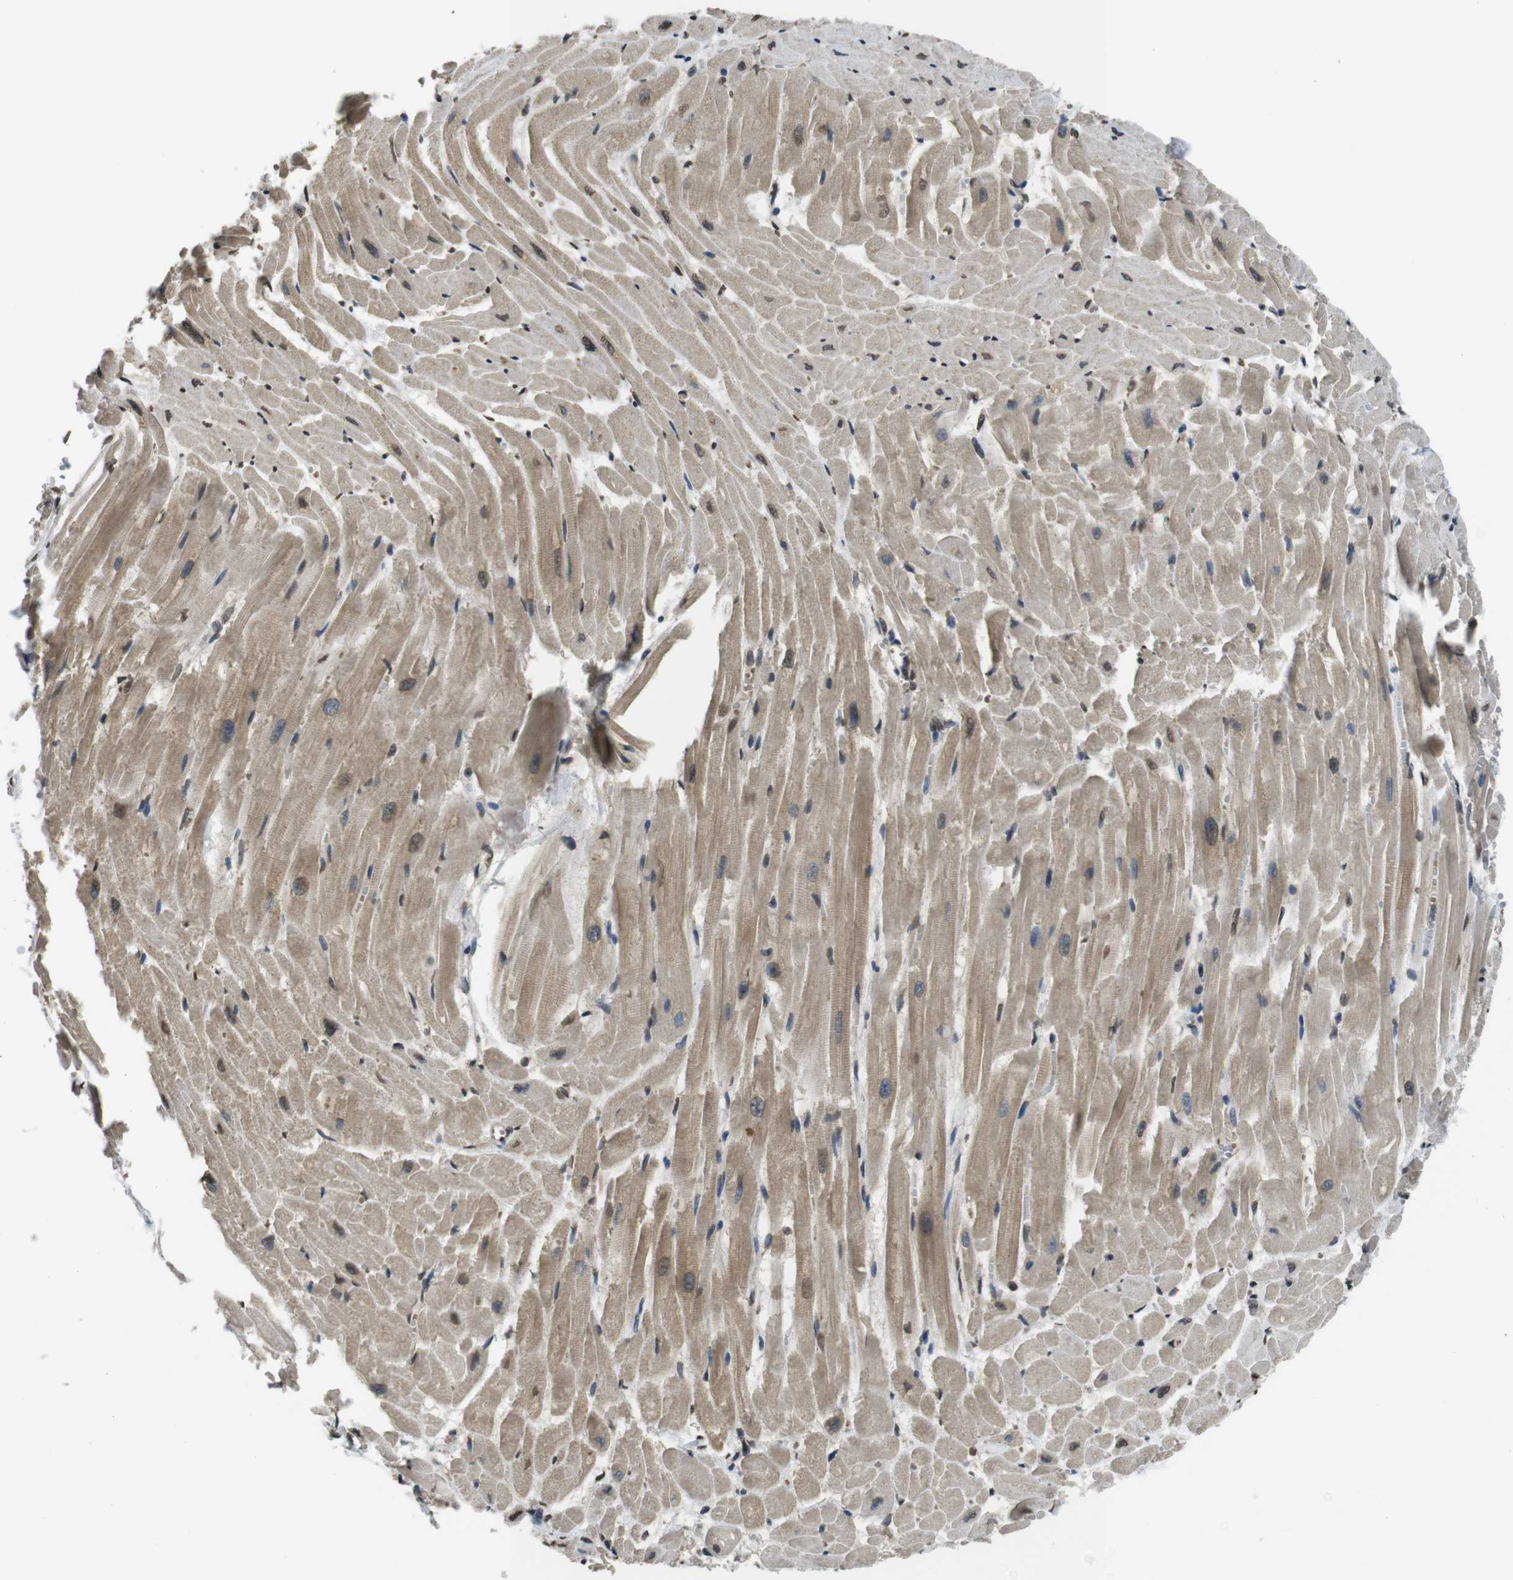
{"staining": {"intensity": "moderate", "quantity": "25%-75%", "location": "cytoplasmic/membranous"}, "tissue": "heart muscle", "cell_type": "Cardiomyocytes", "image_type": "normal", "snomed": [{"axis": "morphology", "description": "Normal tissue, NOS"}, {"axis": "topography", "description": "Heart"}], "caption": "Protein expression analysis of unremarkable heart muscle displays moderate cytoplasmic/membranous staining in approximately 25%-75% of cardiomyocytes. (brown staining indicates protein expression, while blue staining denotes nuclei).", "gene": "MAF", "patient": {"sex": "female", "age": 19}}